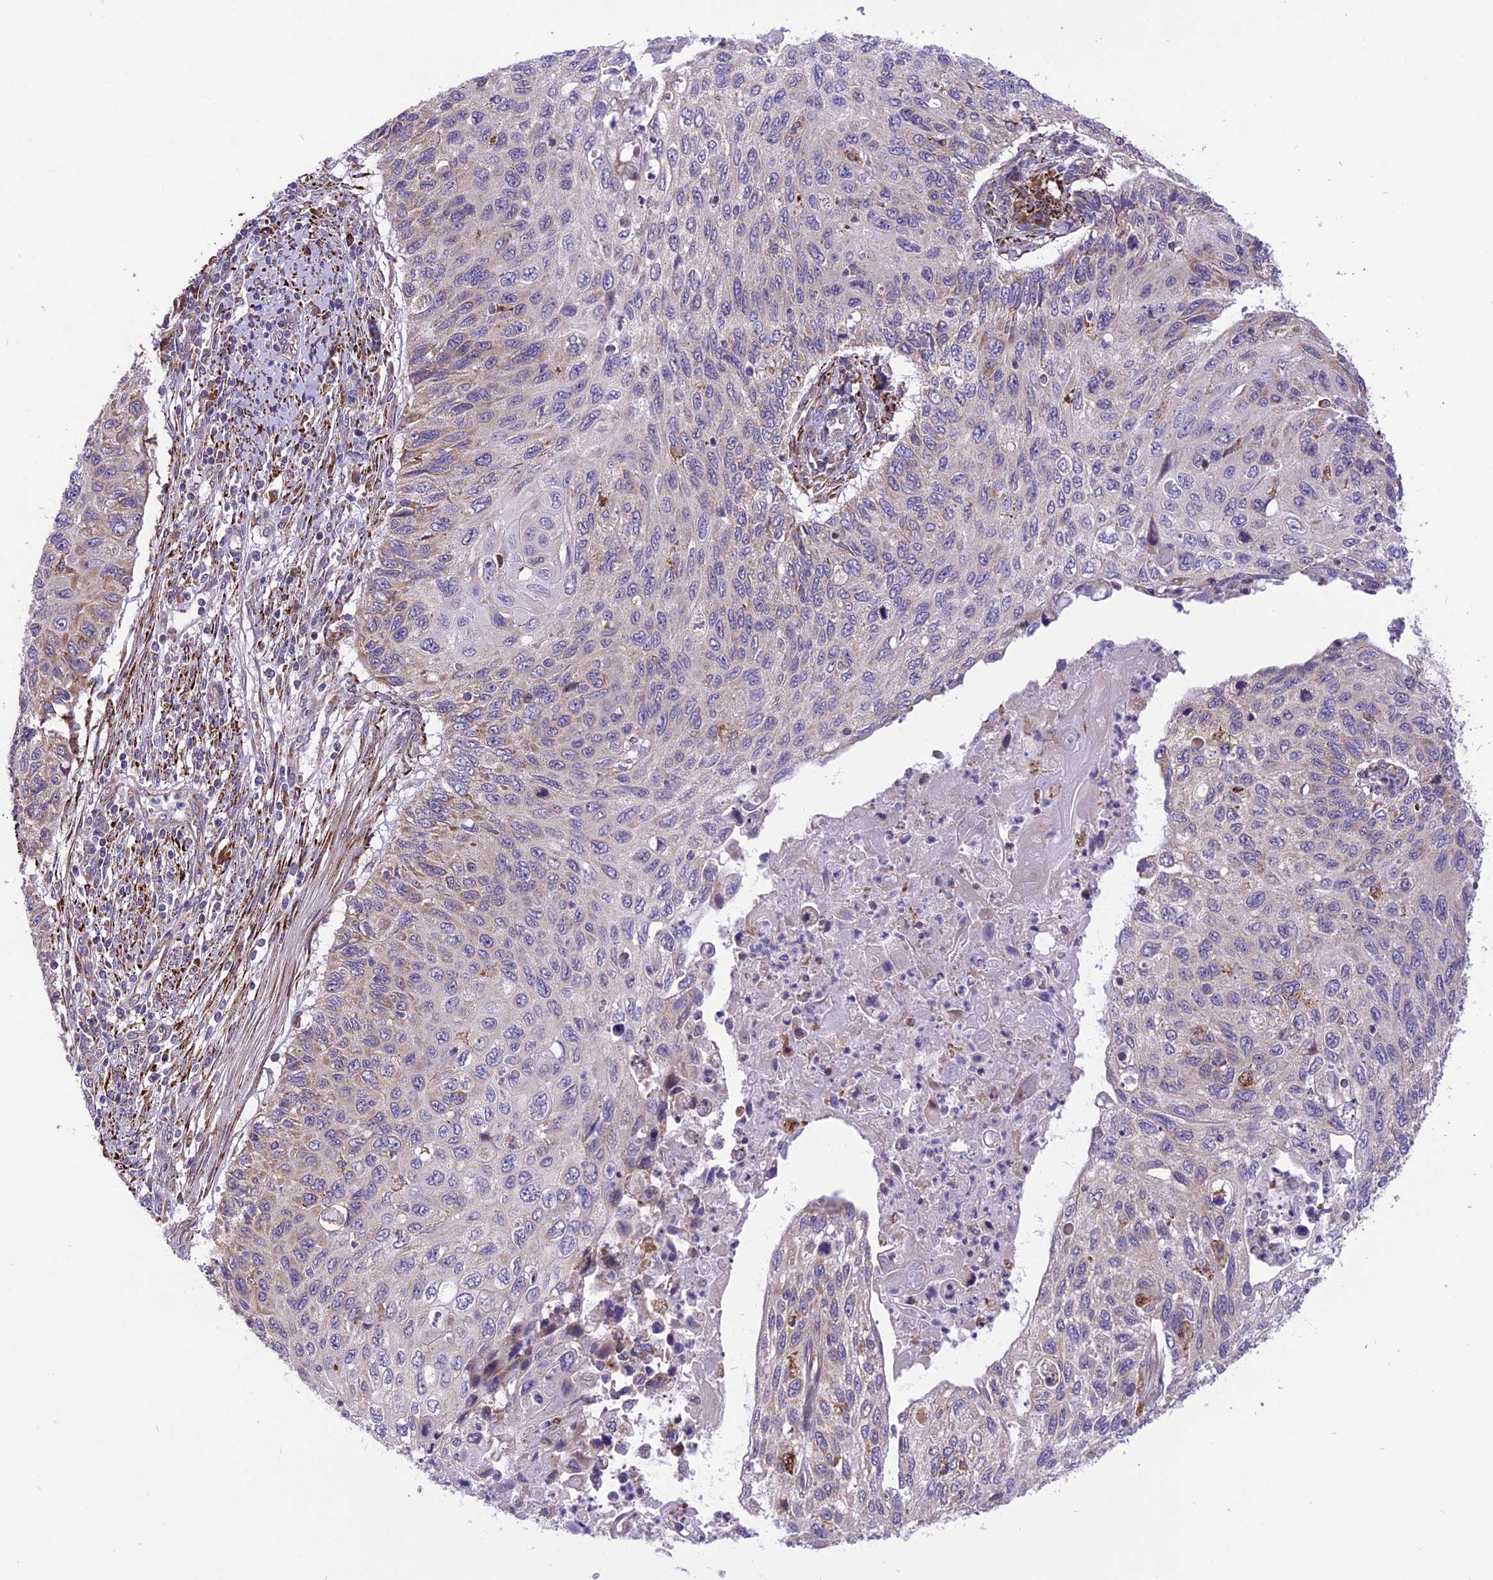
{"staining": {"intensity": "weak", "quantity": "<25%", "location": "cytoplasmic/membranous"}, "tissue": "cervical cancer", "cell_type": "Tumor cells", "image_type": "cancer", "snomed": [{"axis": "morphology", "description": "Squamous cell carcinoma, NOS"}, {"axis": "topography", "description": "Cervix"}], "caption": "Immunohistochemistry of cervical cancer (squamous cell carcinoma) reveals no positivity in tumor cells.", "gene": "ARMCX6", "patient": {"sex": "female", "age": 70}}